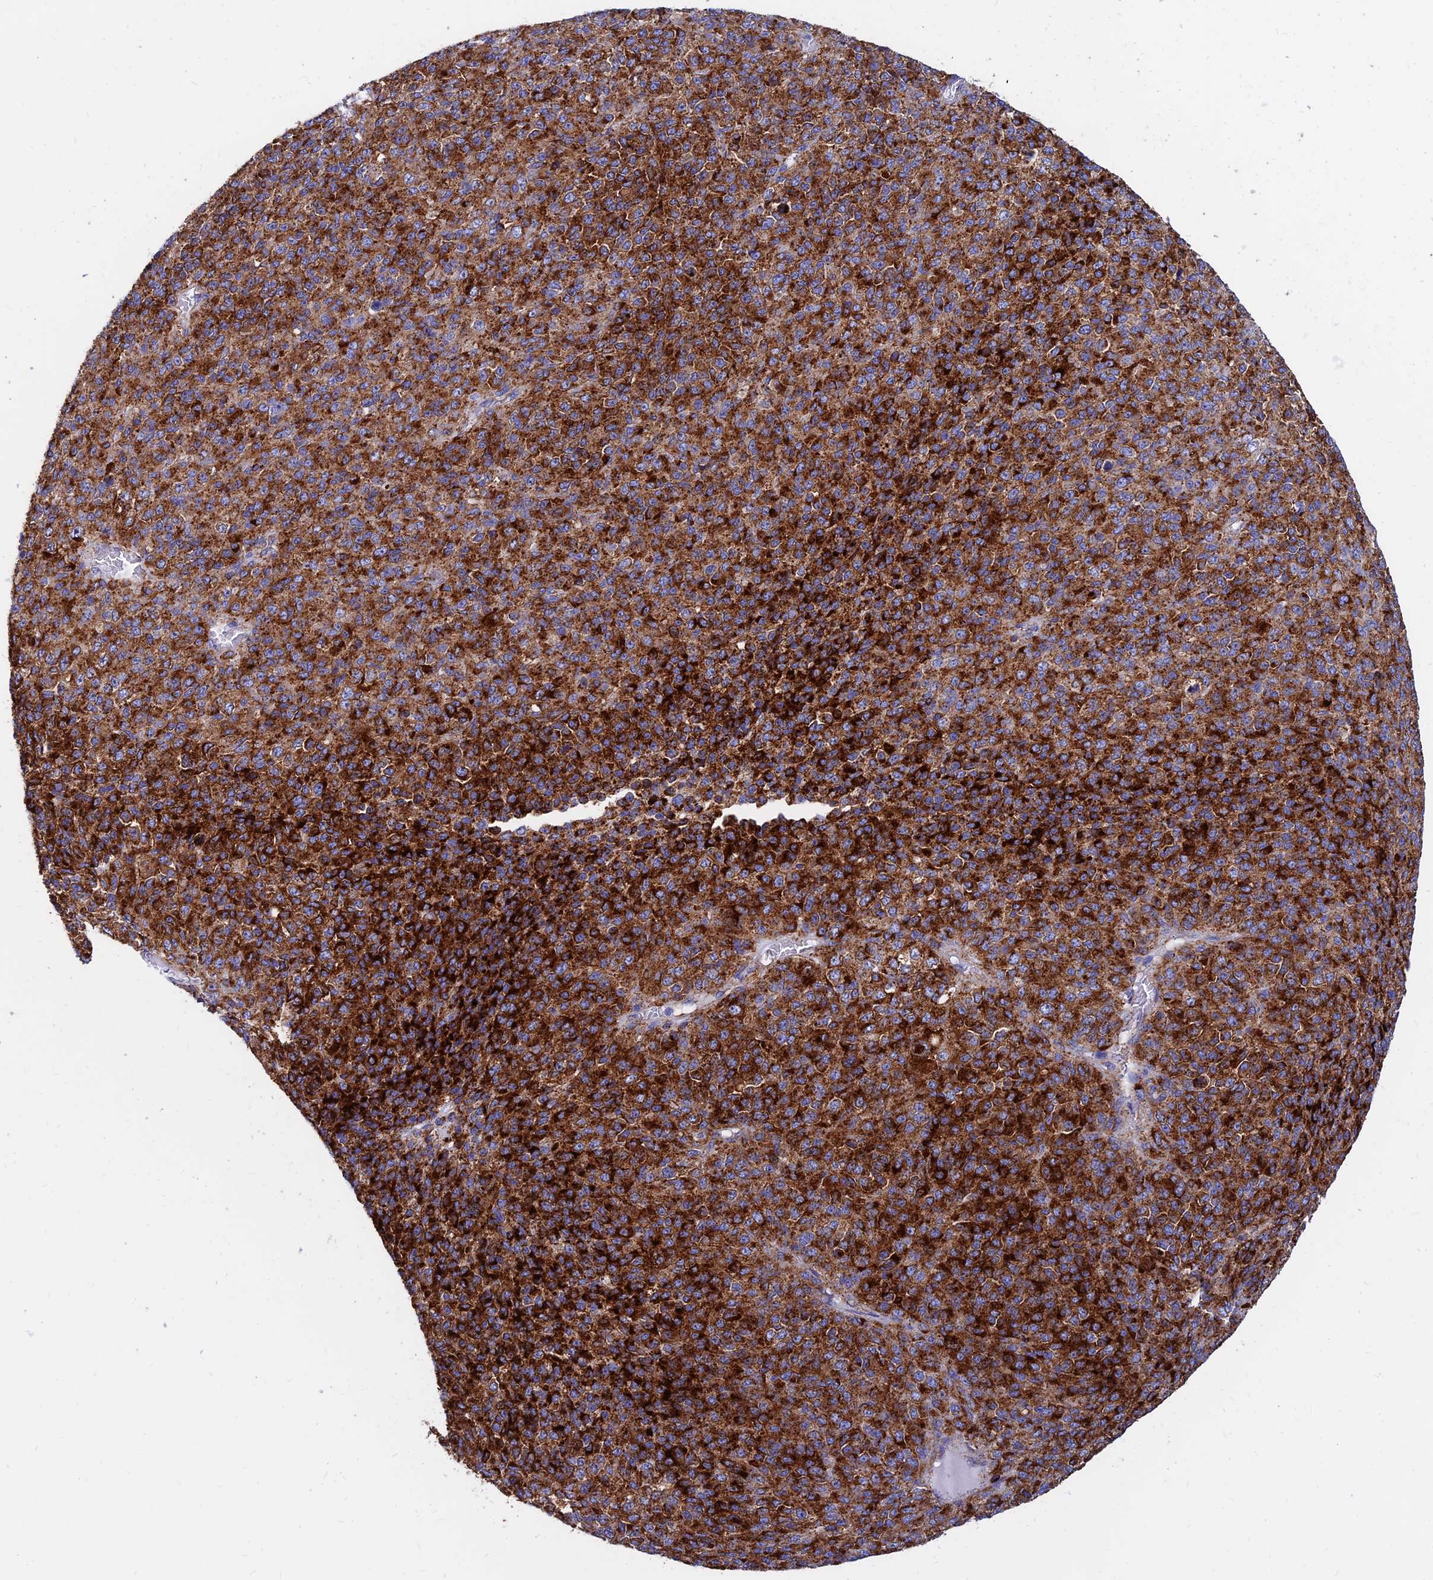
{"staining": {"intensity": "strong", "quantity": ">75%", "location": "cytoplasmic/membranous"}, "tissue": "melanoma", "cell_type": "Tumor cells", "image_type": "cancer", "snomed": [{"axis": "morphology", "description": "Malignant melanoma, Metastatic site"}, {"axis": "topography", "description": "Brain"}], "caption": "Immunohistochemical staining of human melanoma displays high levels of strong cytoplasmic/membranous protein expression in about >75% of tumor cells.", "gene": "SPNS1", "patient": {"sex": "female", "age": 56}}